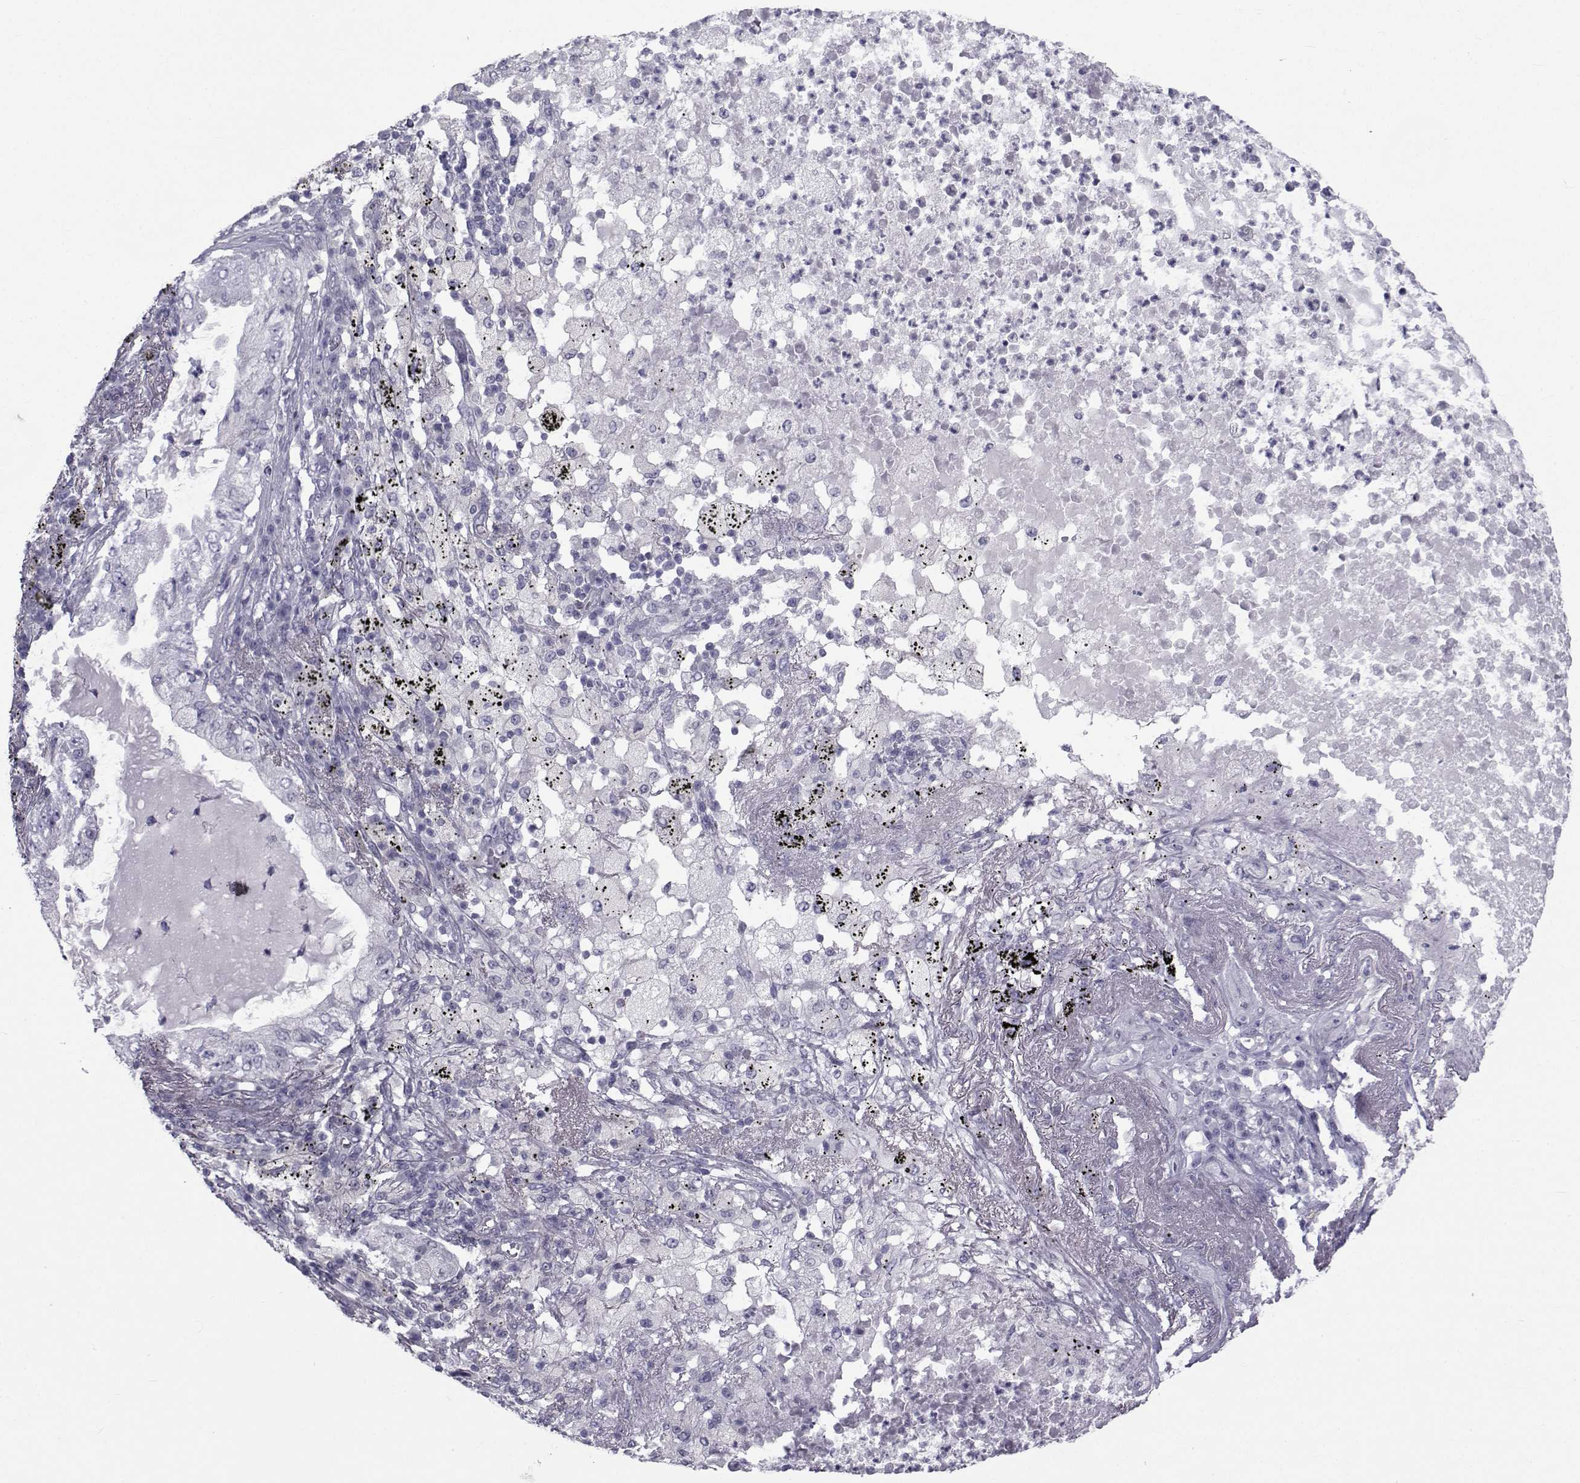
{"staining": {"intensity": "negative", "quantity": "none", "location": "none"}, "tissue": "lung cancer", "cell_type": "Tumor cells", "image_type": "cancer", "snomed": [{"axis": "morphology", "description": "Adenocarcinoma, NOS"}, {"axis": "topography", "description": "Lung"}], "caption": "A high-resolution image shows immunohistochemistry staining of lung cancer (adenocarcinoma), which shows no significant staining in tumor cells. The staining was performed using DAB to visualize the protein expression in brown, while the nuclei were stained in blue with hematoxylin (Magnification: 20x).", "gene": "FDXR", "patient": {"sex": "female", "age": 73}}